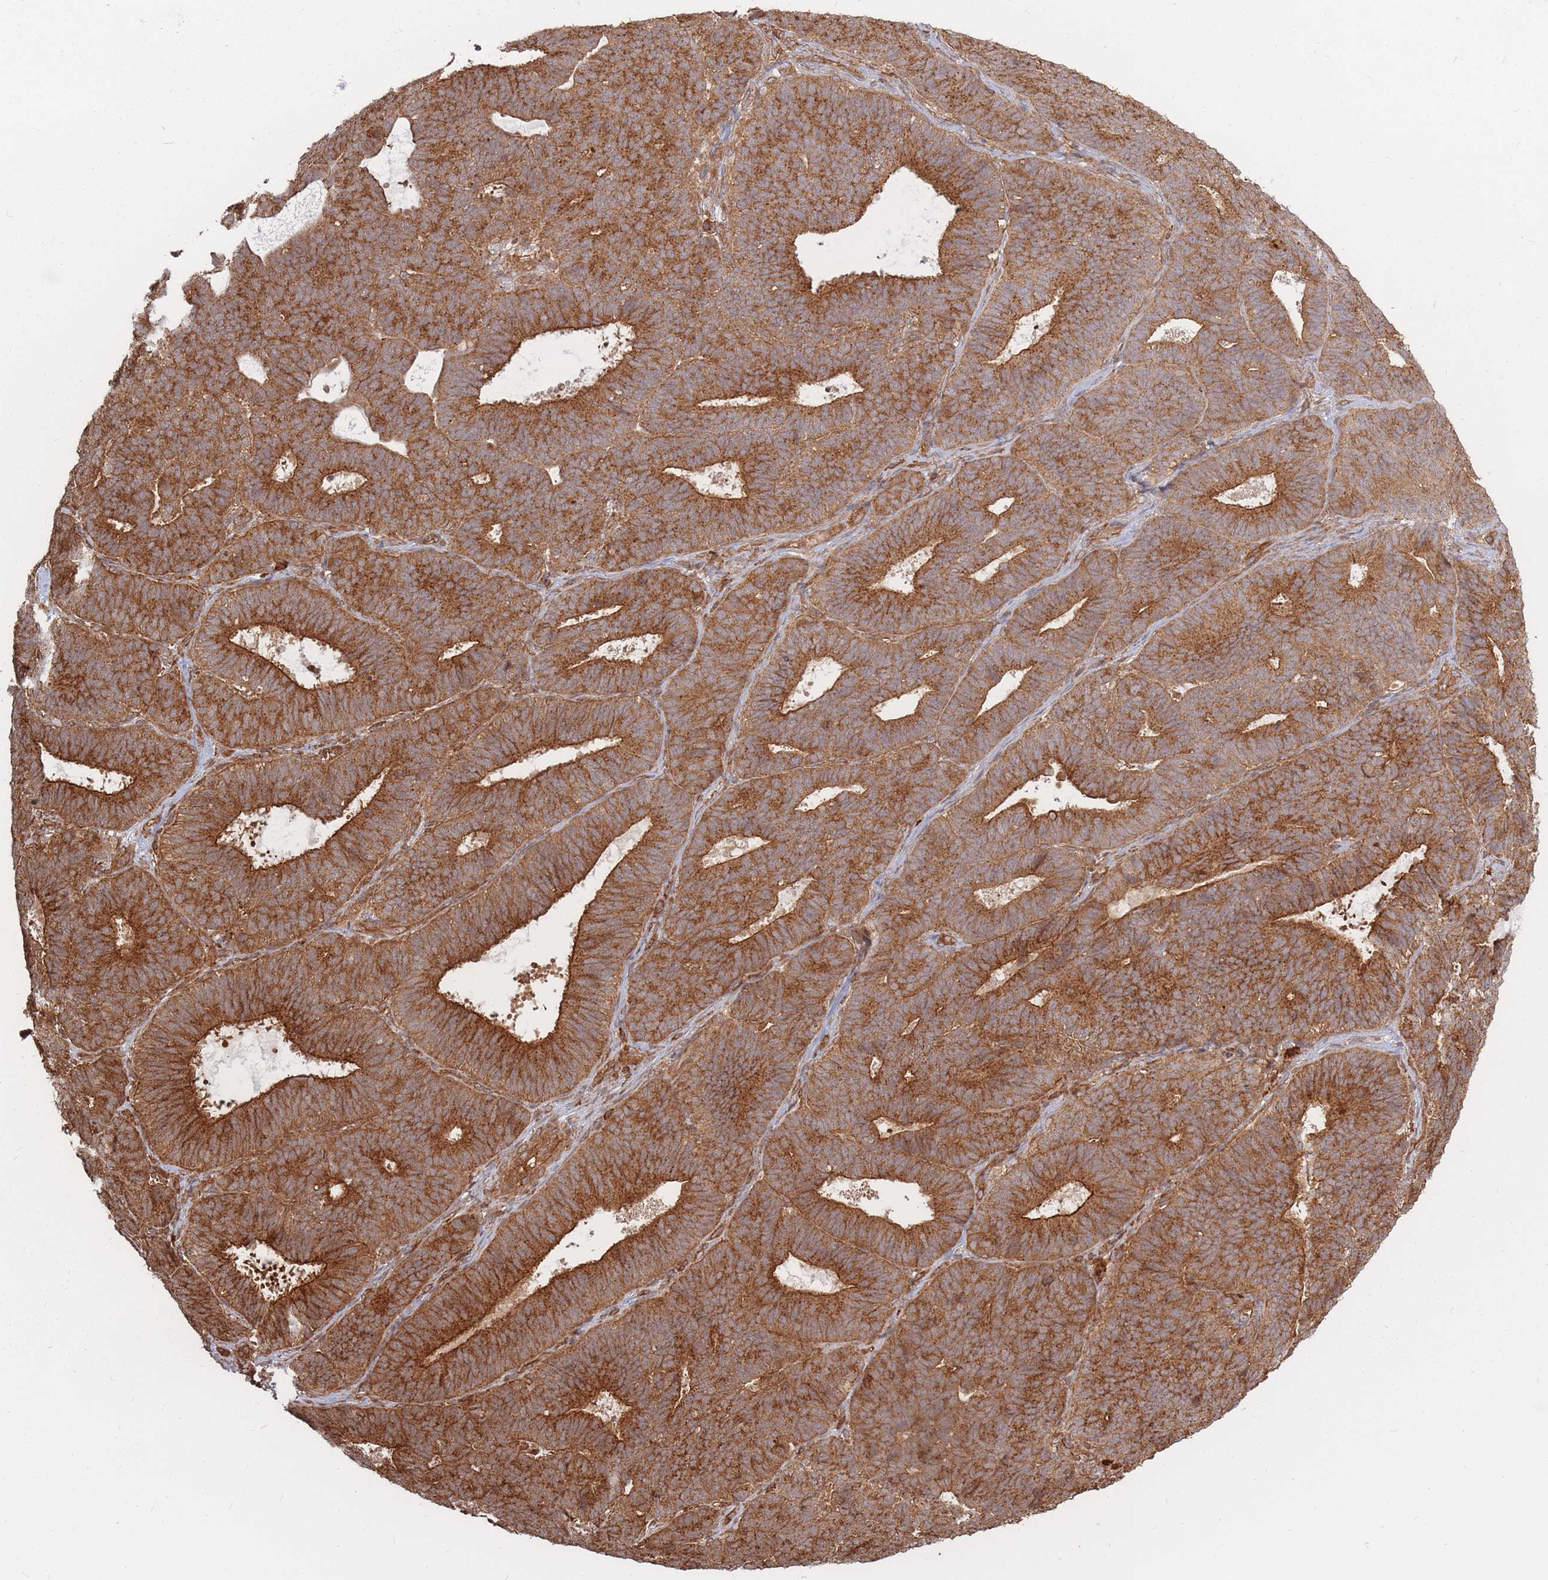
{"staining": {"intensity": "strong", "quantity": ">75%", "location": "cytoplasmic/membranous"}, "tissue": "endometrial cancer", "cell_type": "Tumor cells", "image_type": "cancer", "snomed": [{"axis": "morphology", "description": "Adenocarcinoma, NOS"}, {"axis": "topography", "description": "Endometrium"}], "caption": "A high-resolution histopathology image shows immunohistochemistry staining of endometrial cancer, which shows strong cytoplasmic/membranous positivity in about >75% of tumor cells.", "gene": "RASSF2", "patient": {"sex": "female", "age": 70}}